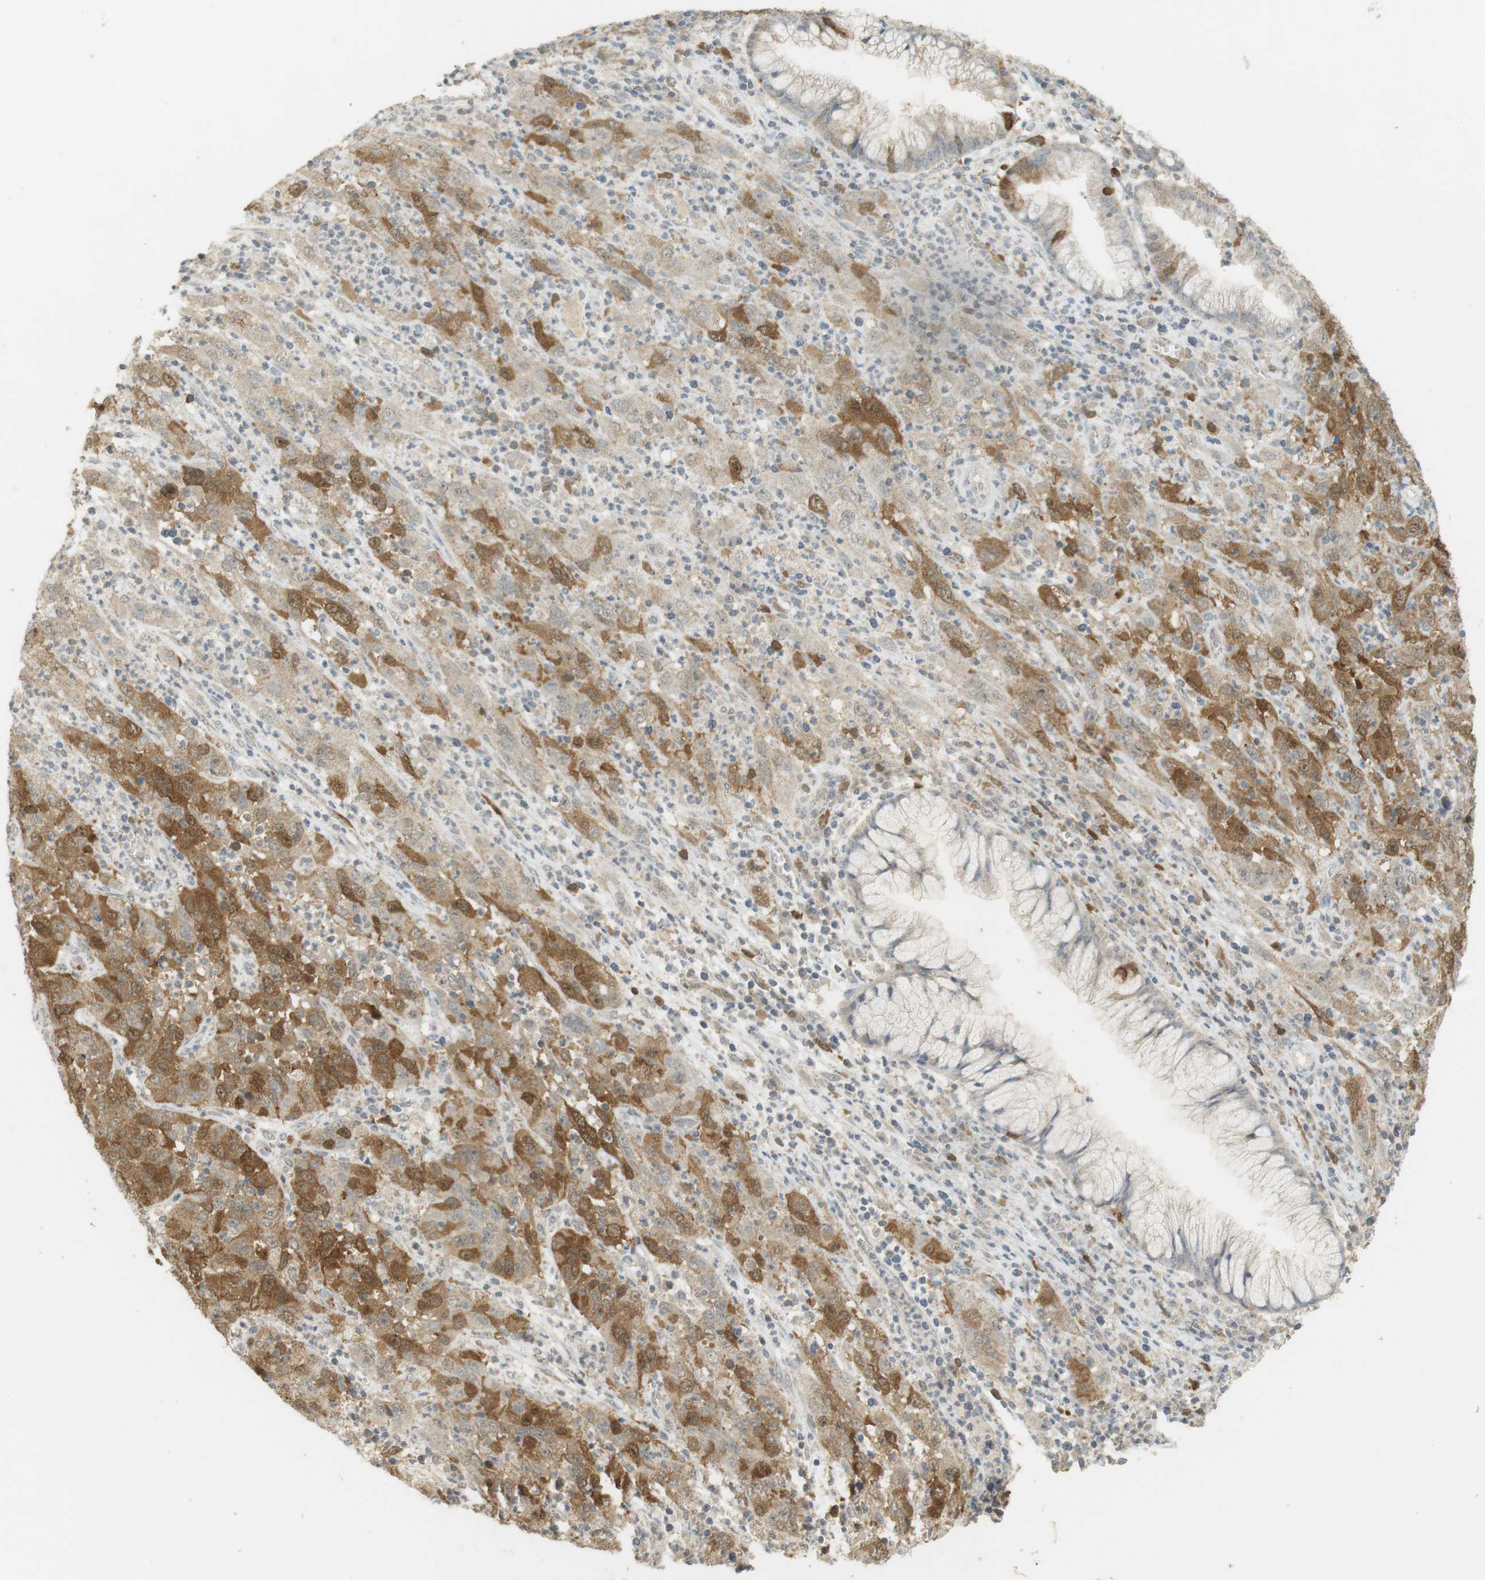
{"staining": {"intensity": "moderate", "quantity": ">75%", "location": "cytoplasmic/membranous"}, "tissue": "cervical cancer", "cell_type": "Tumor cells", "image_type": "cancer", "snomed": [{"axis": "morphology", "description": "Squamous cell carcinoma, NOS"}, {"axis": "topography", "description": "Cervix"}], "caption": "The photomicrograph displays a brown stain indicating the presence of a protein in the cytoplasmic/membranous of tumor cells in cervical cancer (squamous cell carcinoma). The staining was performed using DAB to visualize the protein expression in brown, while the nuclei were stained in blue with hematoxylin (Magnification: 20x).", "gene": "TTK", "patient": {"sex": "female", "age": 32}}